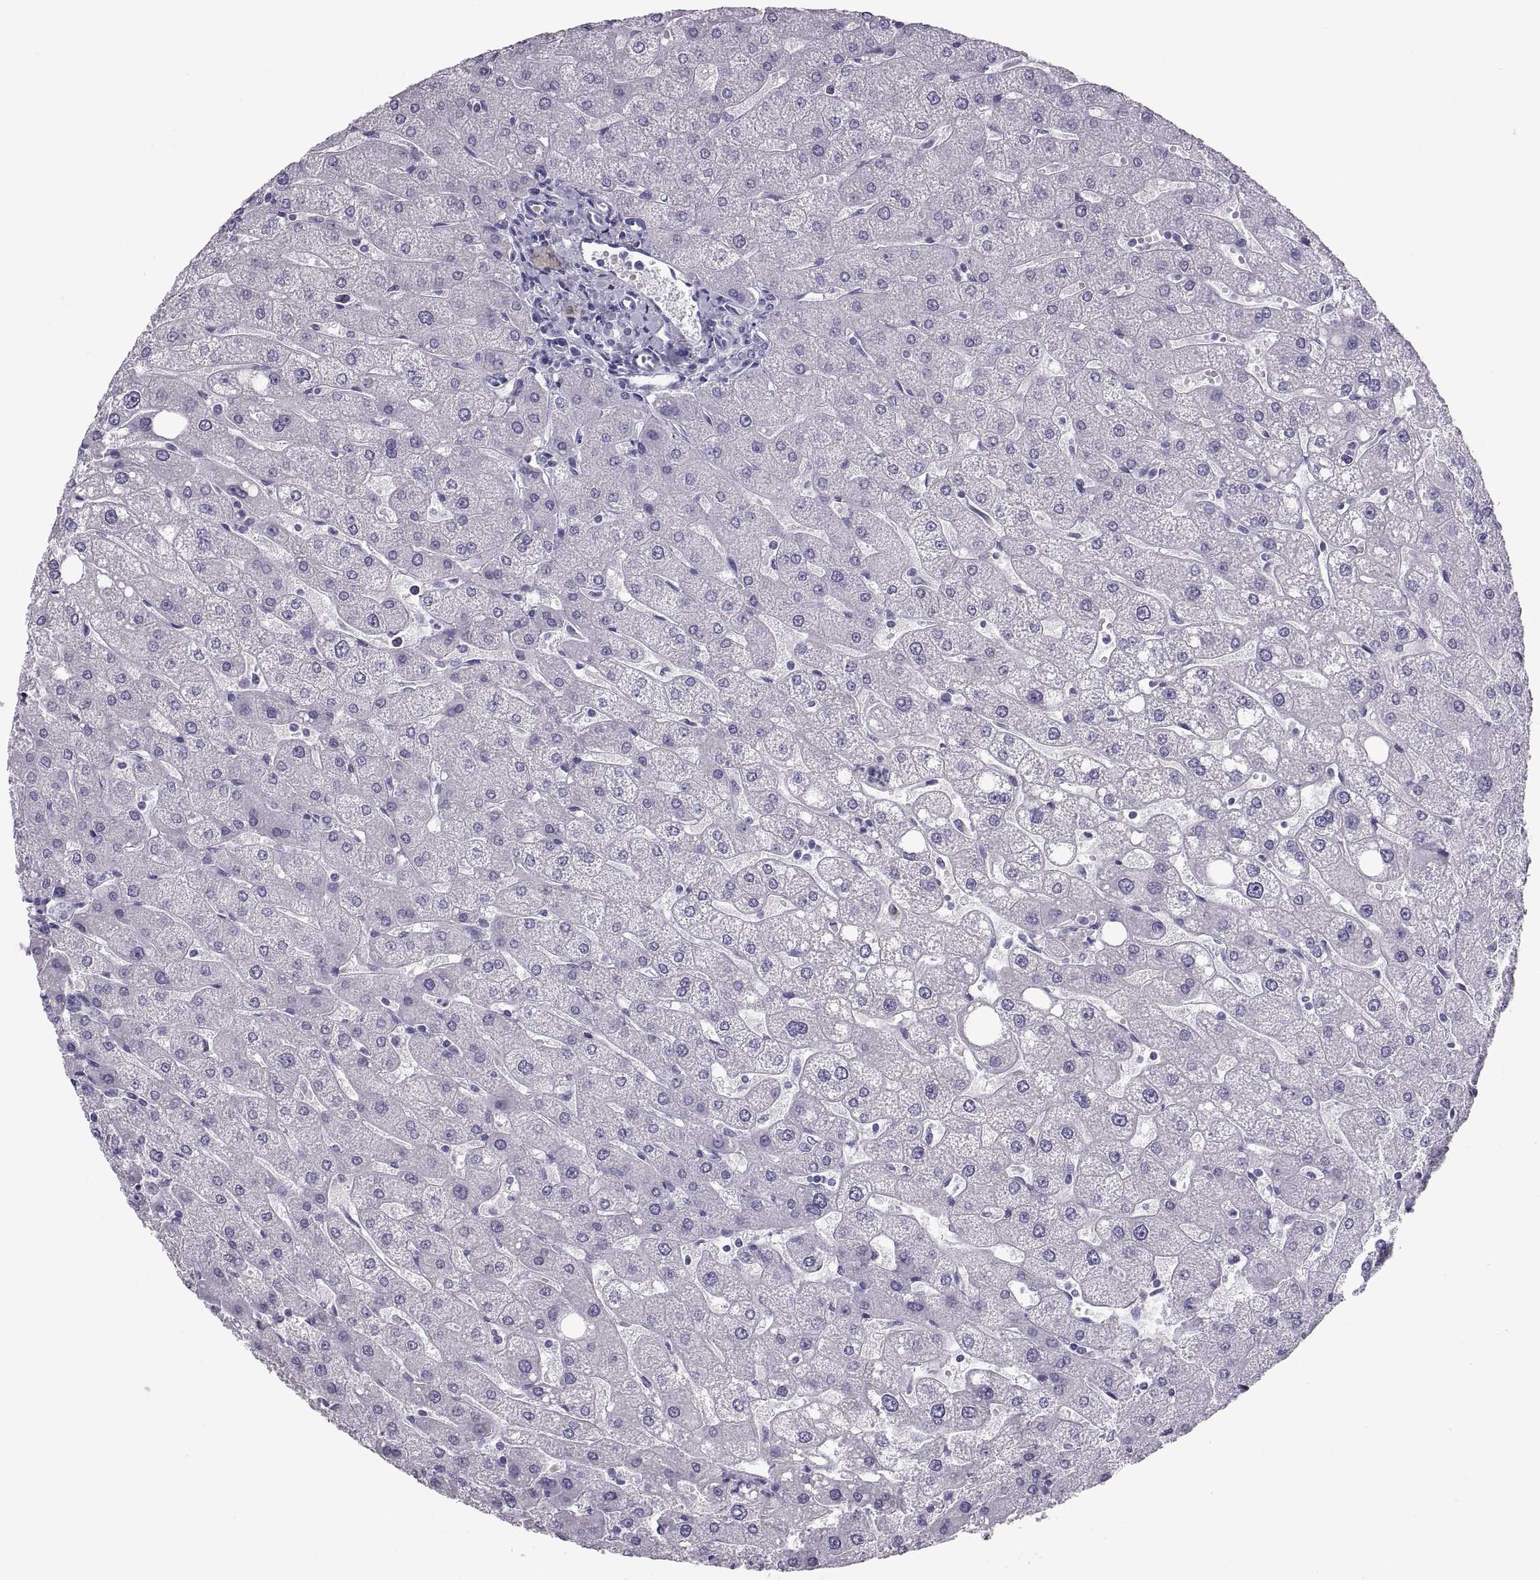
{"staining": {"intensity": "negative", "quantity": "none", "location": "none"}, "tissue": "liver", "cell_type": "Cholangiocytes", "image_type": "normal", "snomed": [{"axis": "morphology", "description": "Normal tissue, NOS"}, {"axis": "topography", "description": "Liver"}], "caption": "IHC of unremarkable human liver demonstrates no staining in cholangiocytes. Nuclei are stained in blue.", "gene": "PAX2", "patient": {"sex": "male", "age": 67}}